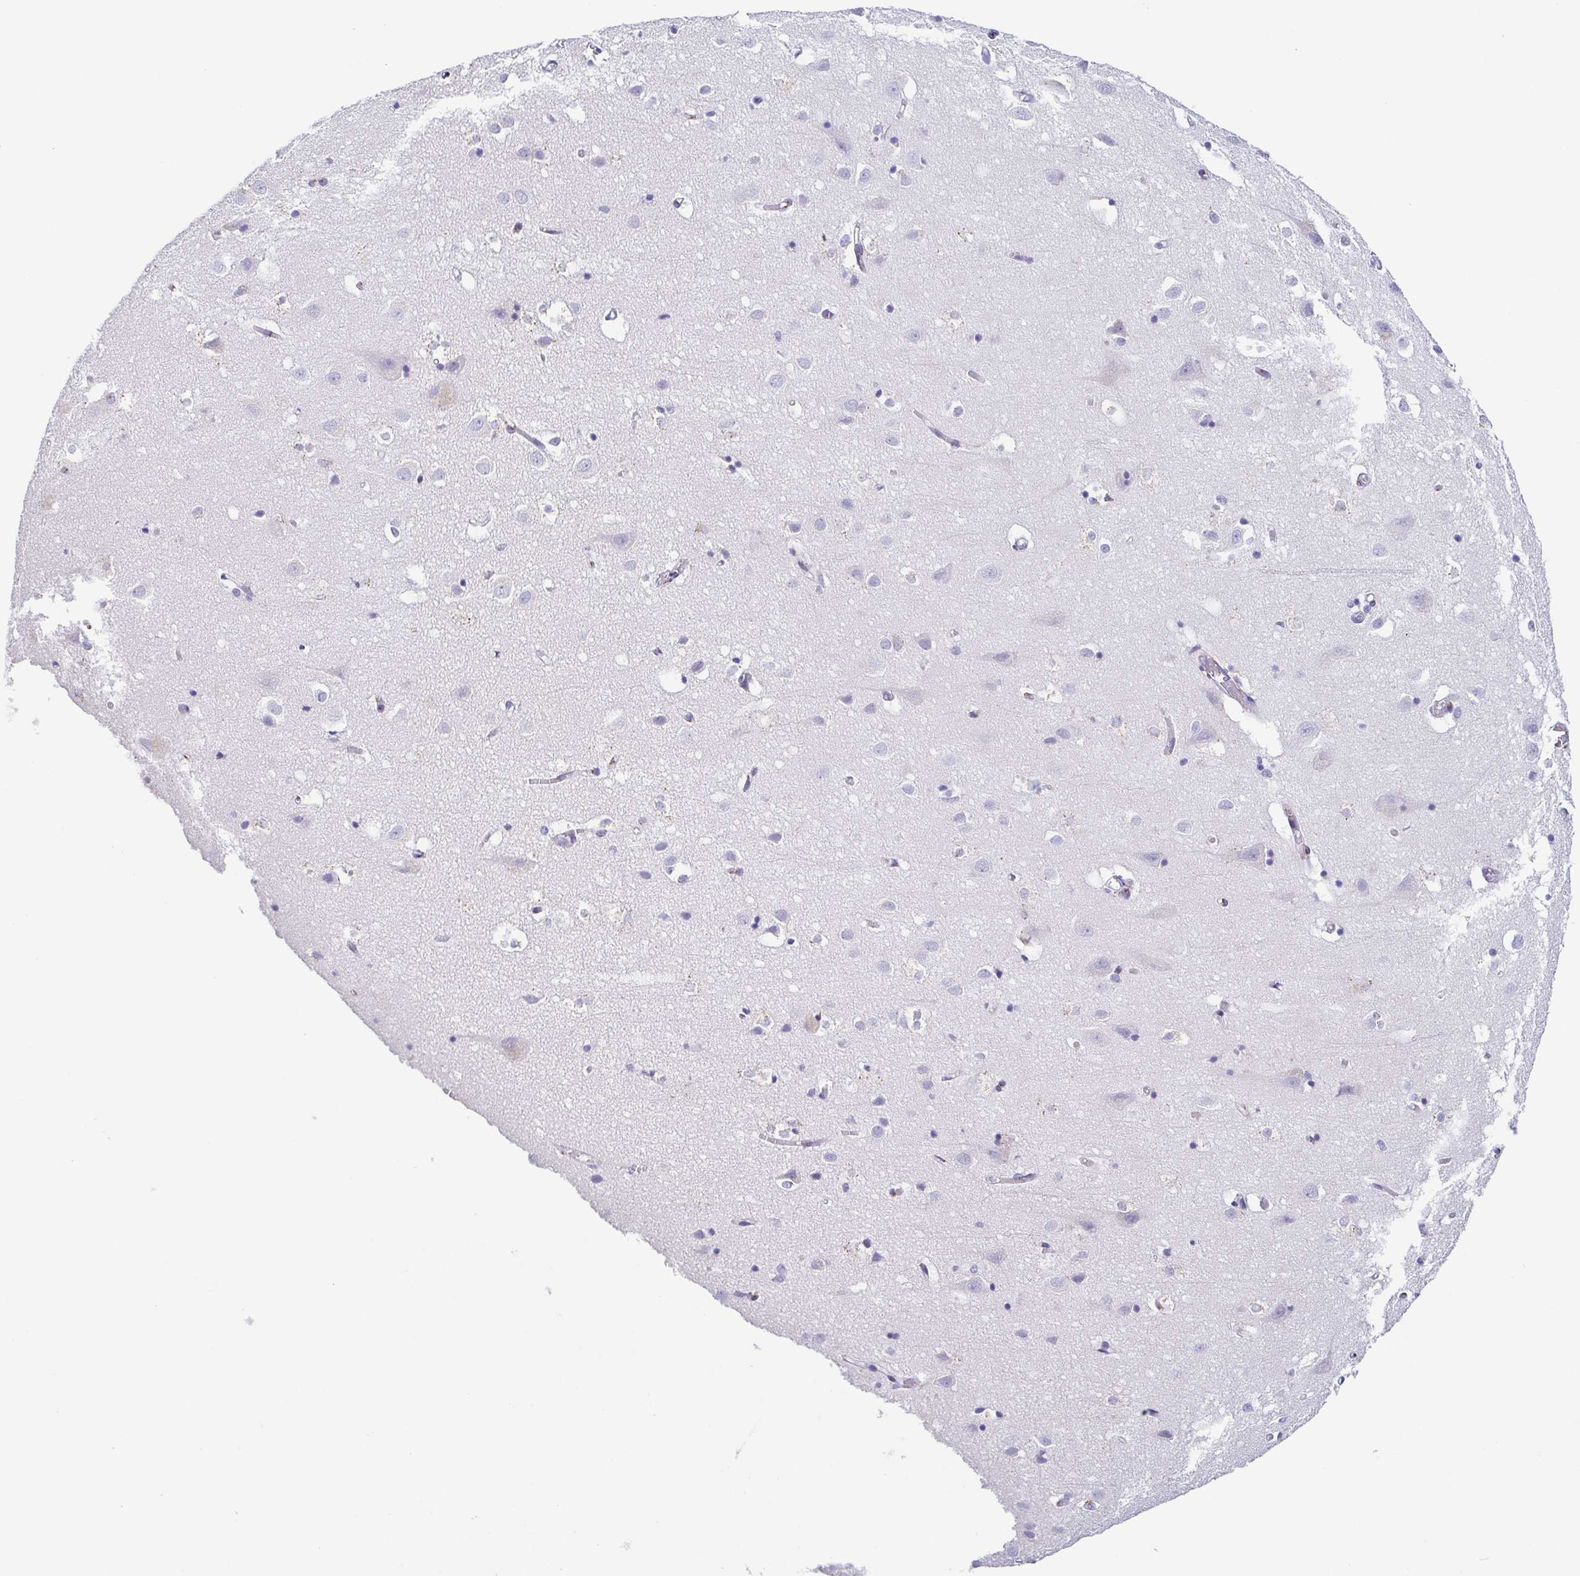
{"staining": {"intensity": "negative", "quantity": "none", "location": "none"}, "tissue": "cerebral cortex", "cell_type": "Endothelial cells", "image_type": "normal", "snomed": [{"axis": "morphology", "description": "Normal tissue, NOS"}, {"axis": "topography", "description": "Cerebral cortex"}], "caption": "Endothelial cells are negative for brown protein staining in unremarkable cerebral cortex. Brightfield microscopy of IHC stained with DAB (brown) and hematoxylin (blue), captured at high magnification.", "gene": "SULT1B1", "patient": {"sex": "male", "age": 70}}